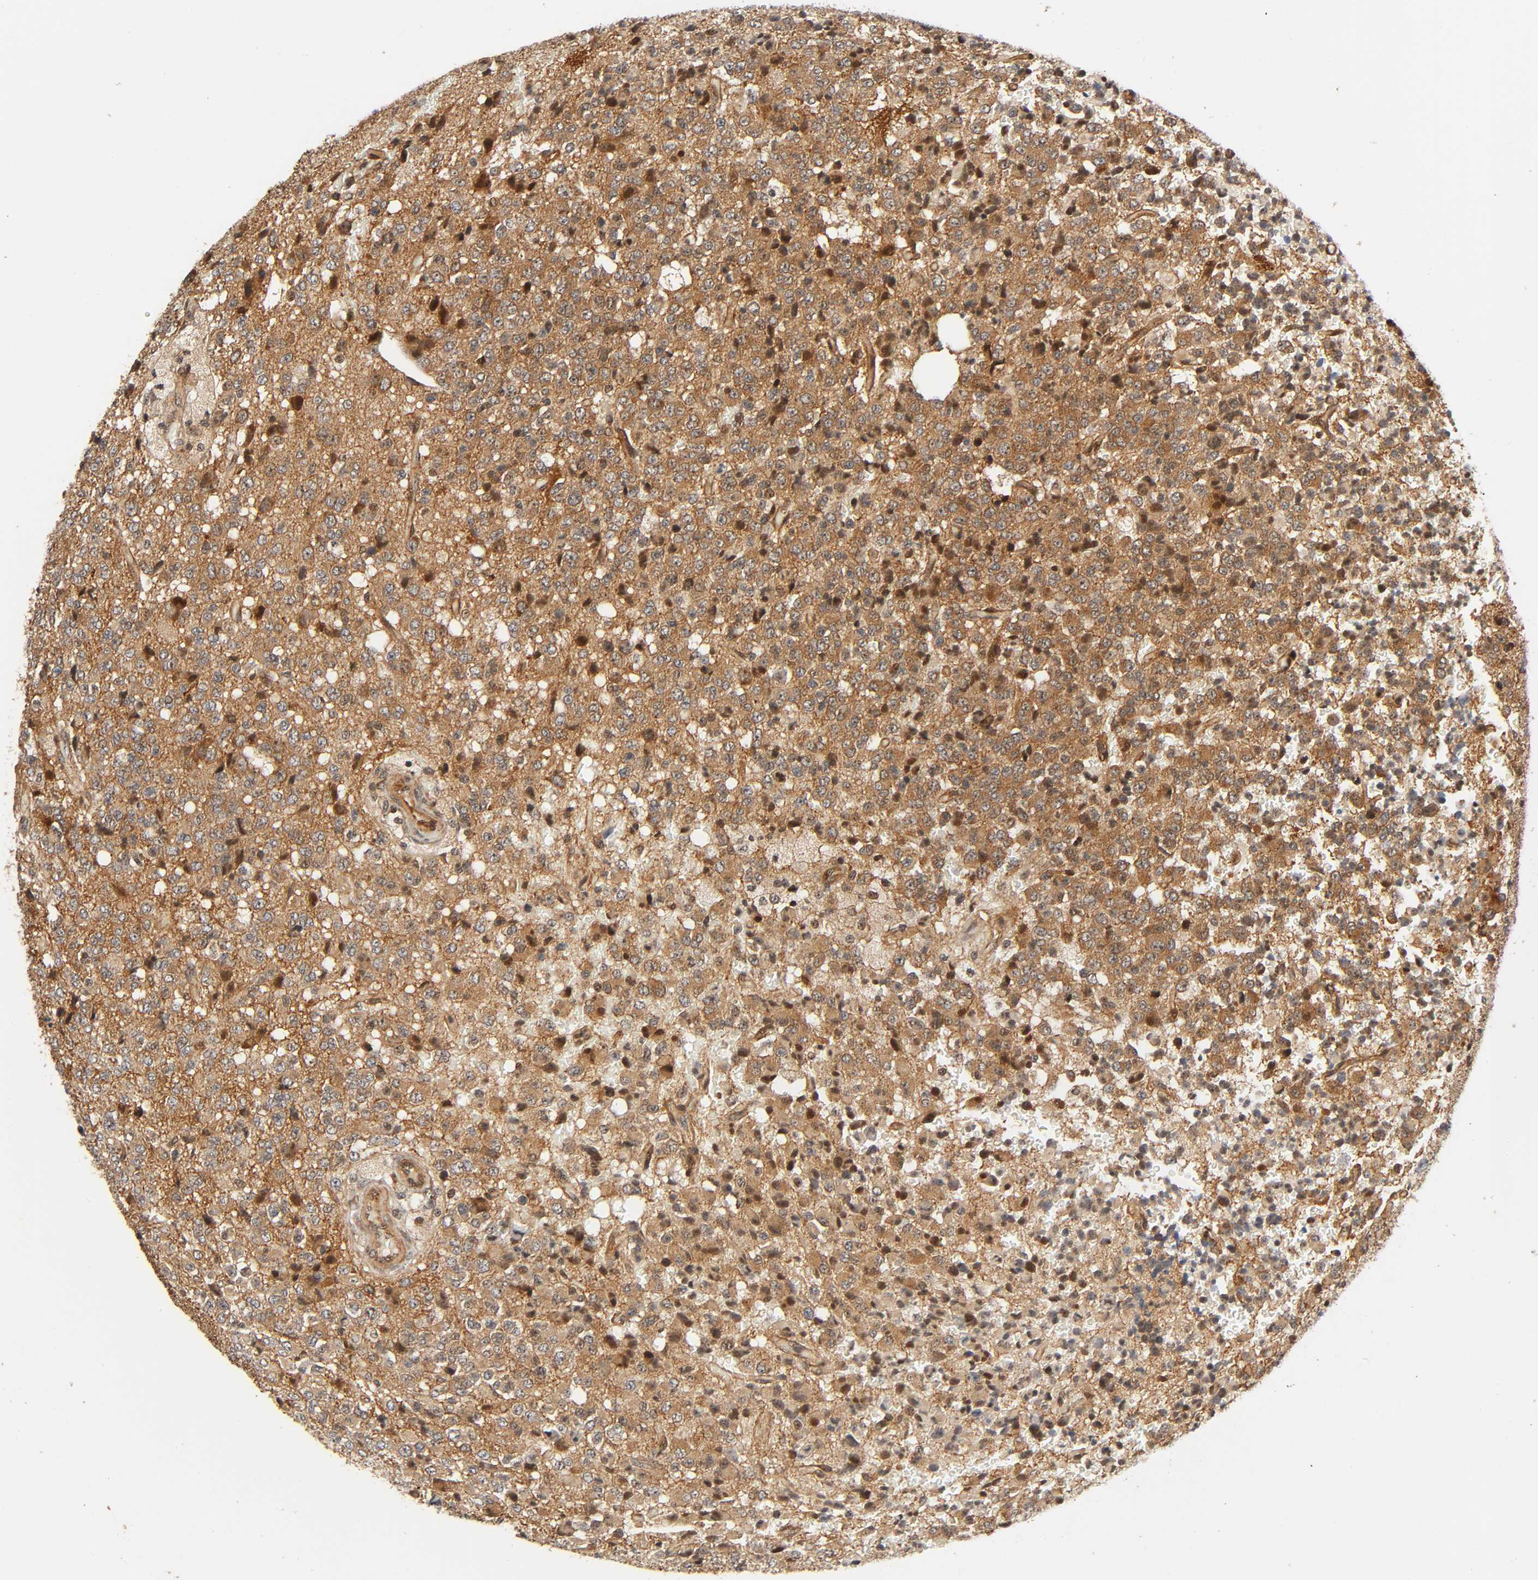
{"staining": {"intensity": "moderate", "quantity": "25%-75%", "location": "cytoplasmic/membranous,nuclear"}, "tissue": "glioma", "cell_type": "Tumor cells", "image_type": "cancer", "snomed": [{"axis": "morphology", "description": "Glioma, malignant, High grade"}, {"axis": "topography", "description": "pancreas cauda"}], "caption": "High-grade glioma (malignant) stained with a protein marker exhibits moderate staining in tumor cells.", "gene": "IQCJ-SCHIP1", "patient": {"sex": "male", "age": 60}}